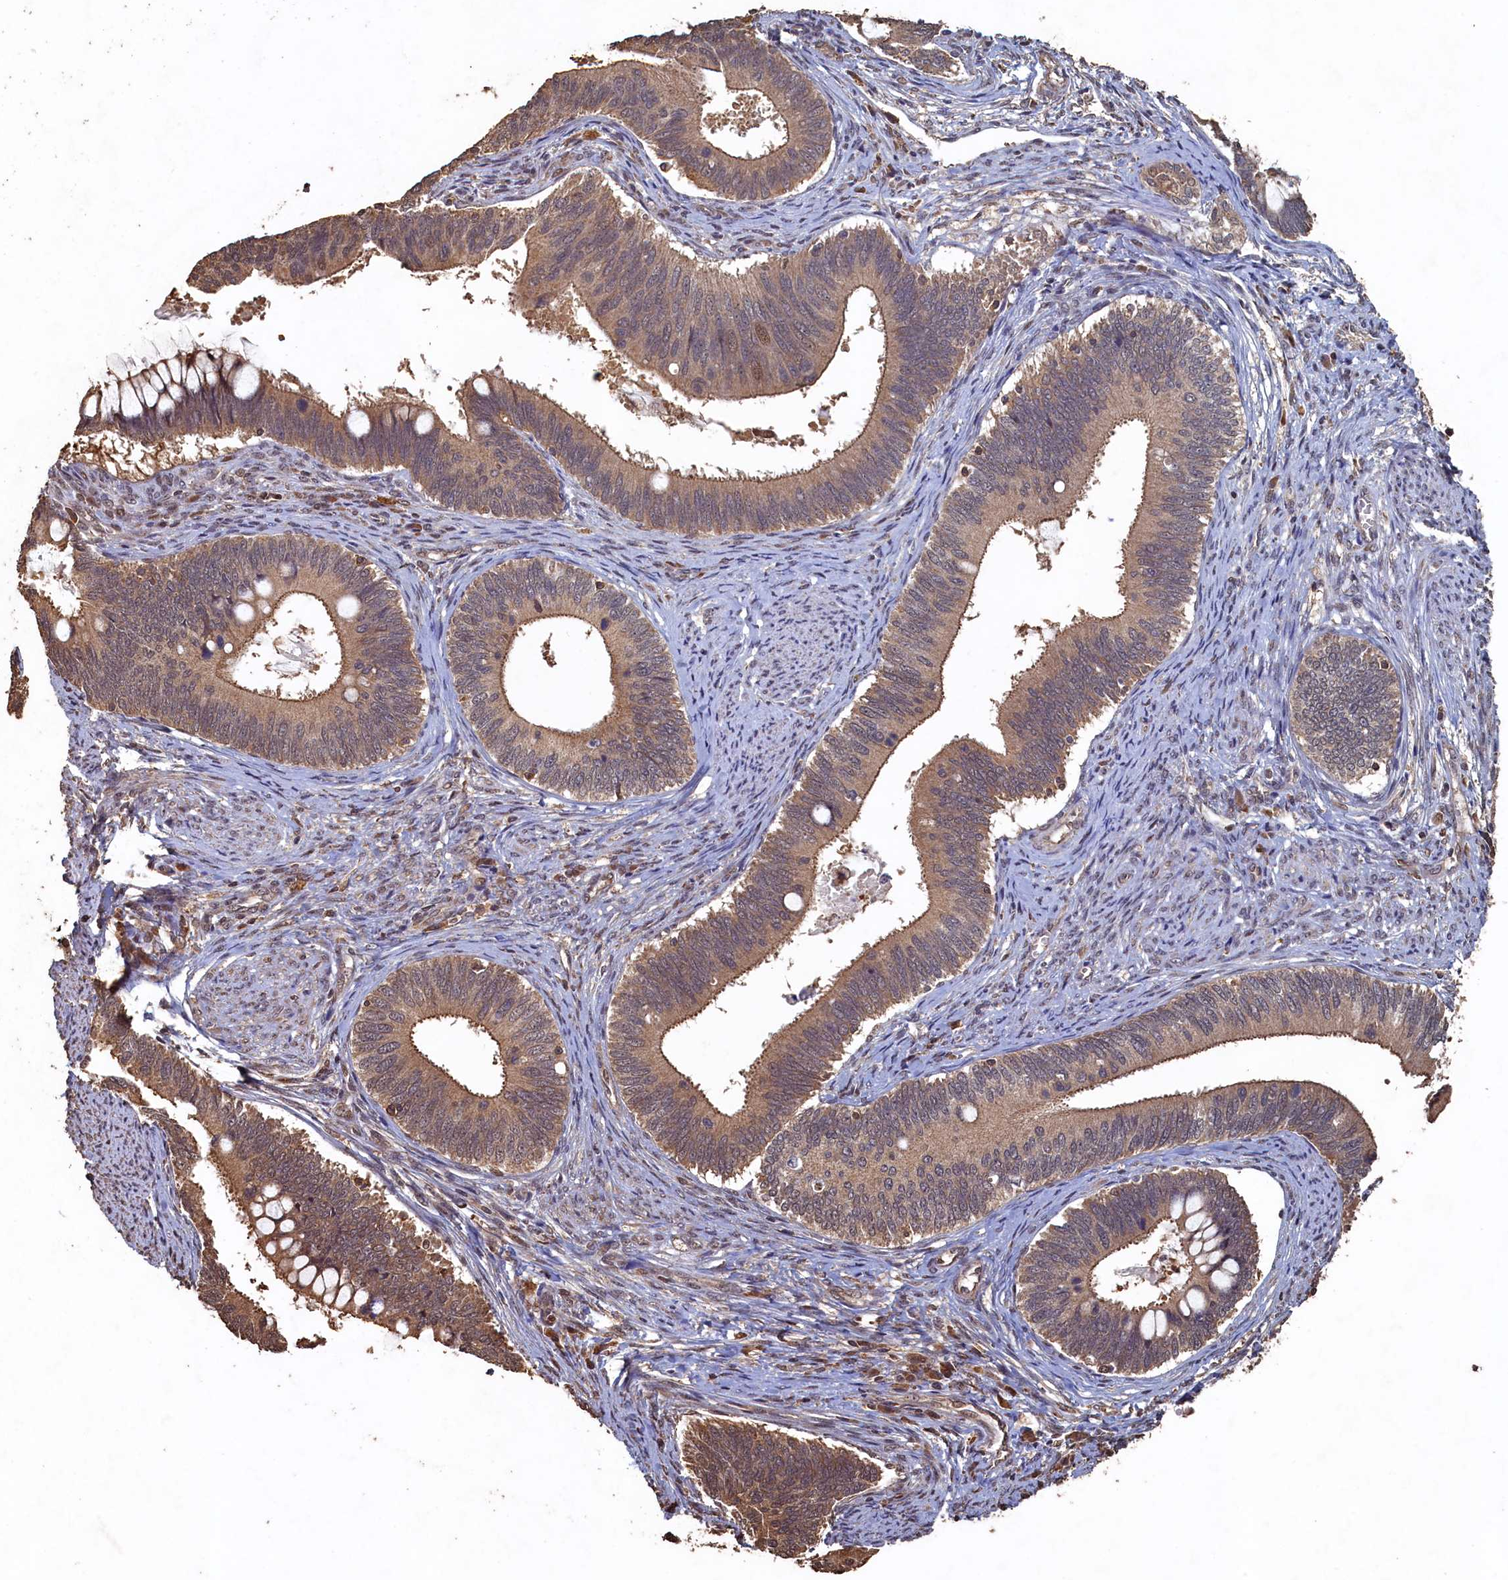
{"staining": {"intensity": "weak", "quantity": "25%-75%", "location": "cytoplasmic/membranous"}, "tissue": "cervical cancer", "cell_type": "Tumor cells", "image_type": "cancer", "snomed": [{"axis": "morphology", "description": "Adenocarcinoma, NOS"}, {"axis": "topography", "description": "Cervix"}], "caption": "Immunohistochemical staining of human adenocarcinoma (cervical) reveals low levels of weak cytoplasmic/membranous protein positivity in about 25%-75% of tumor cells.", "gene": "PIGN", "patient": {"sex": "female", "age": 42}}